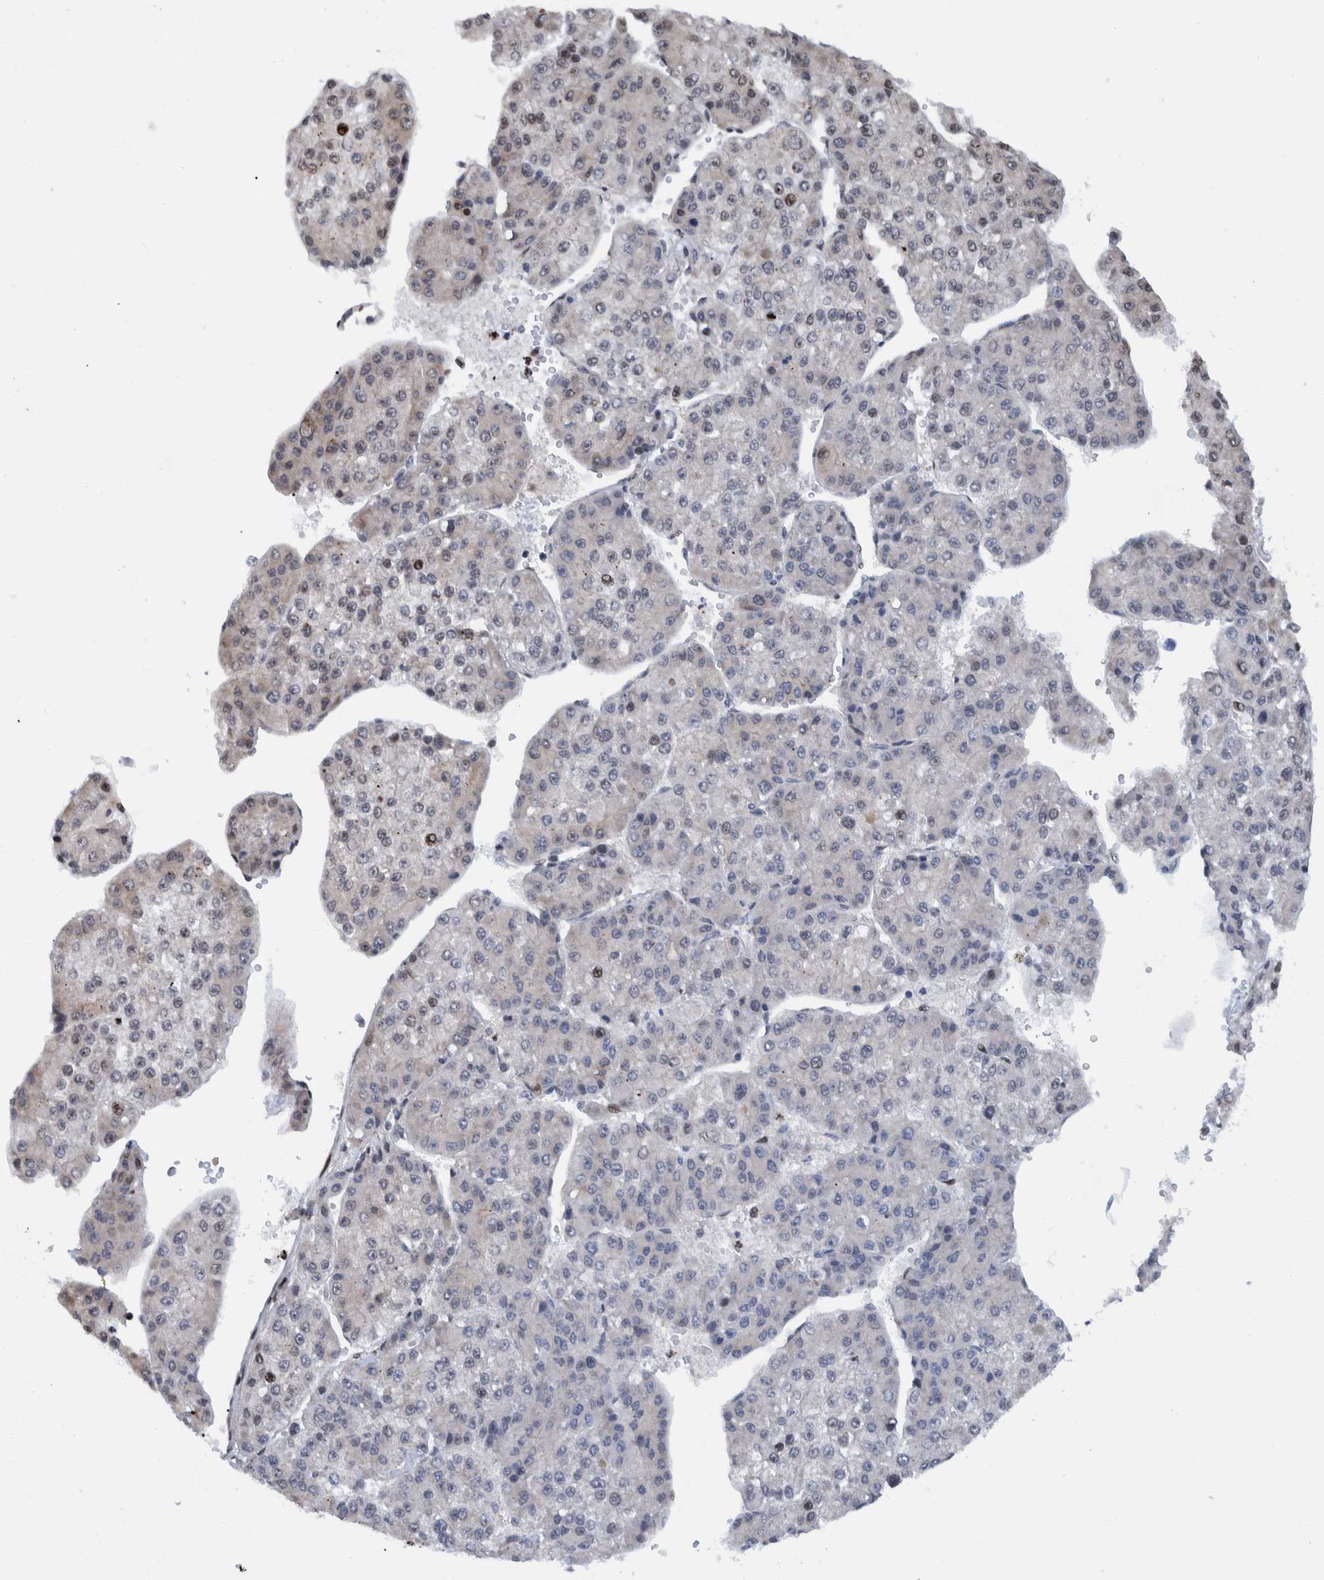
{"staining": {"intensity": "moderate", "quantity": "<25%", "location": "nuclear"}, "tissue": "liver cancer", "cell_type": "Tumor cells", "image_type": "cancer", "snomed": [{"axis": "morphology", "description": "Carcinoma, Hepatocellular, NOS"}, {"axis": "topography", "description": "Liver"}], "caption": "Protein analysis of liver cancer tissue demonstrates moderate nuclear expression in about <25% of tumor cells.", "gene": "HEATR9", "patient": {"sex": "female", "age": 73}}